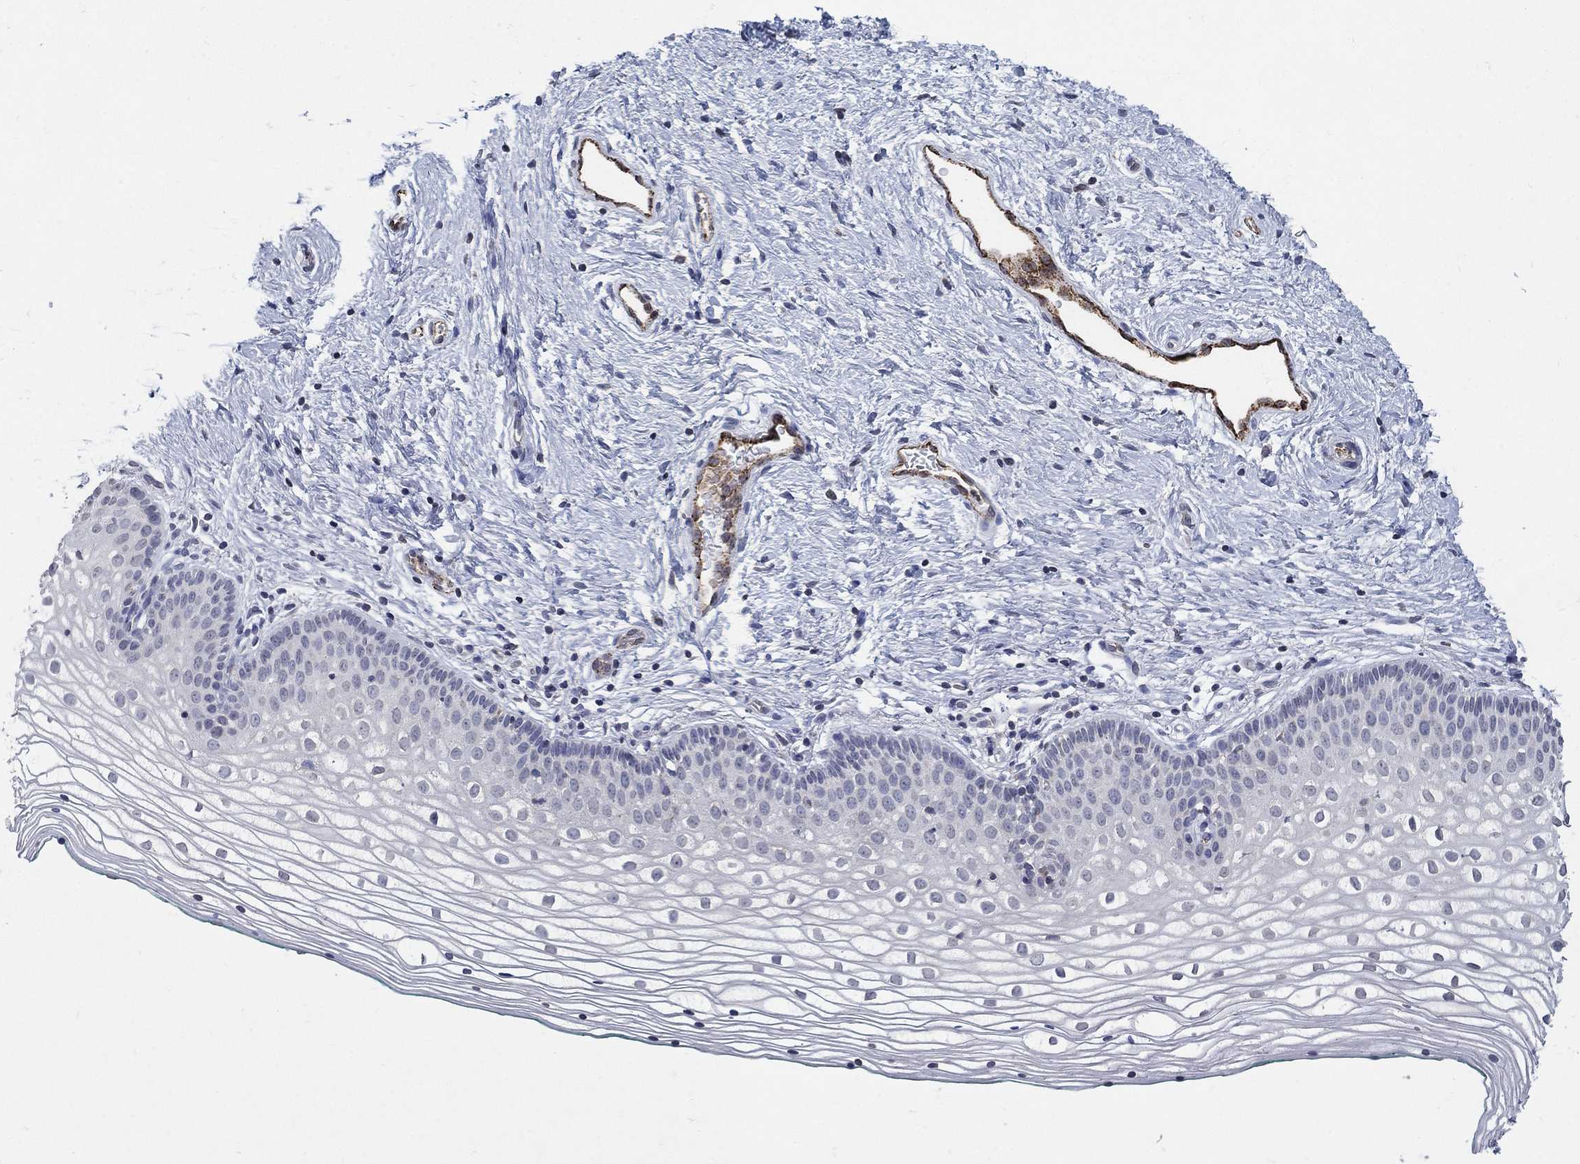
{"staining": {"intensity": "negative", "quantity": "none", "location": "none"}, "tissue": "vagina", "cell_type": "Squamous epithelial cells", "image_type": "normal", "snomed": [{"axis": "morphology", "description": "Normal tissue, NOS"}, {"axis": "topography", "description": "Vagina"}], "caption": "This is an immunohistochemistry (IHC) photomicrograph of unremarkable vagina. There is no expression in squamous epithelial cells.", "gene": "TINAG", "patient": {"sex": "female", "age": 36}}